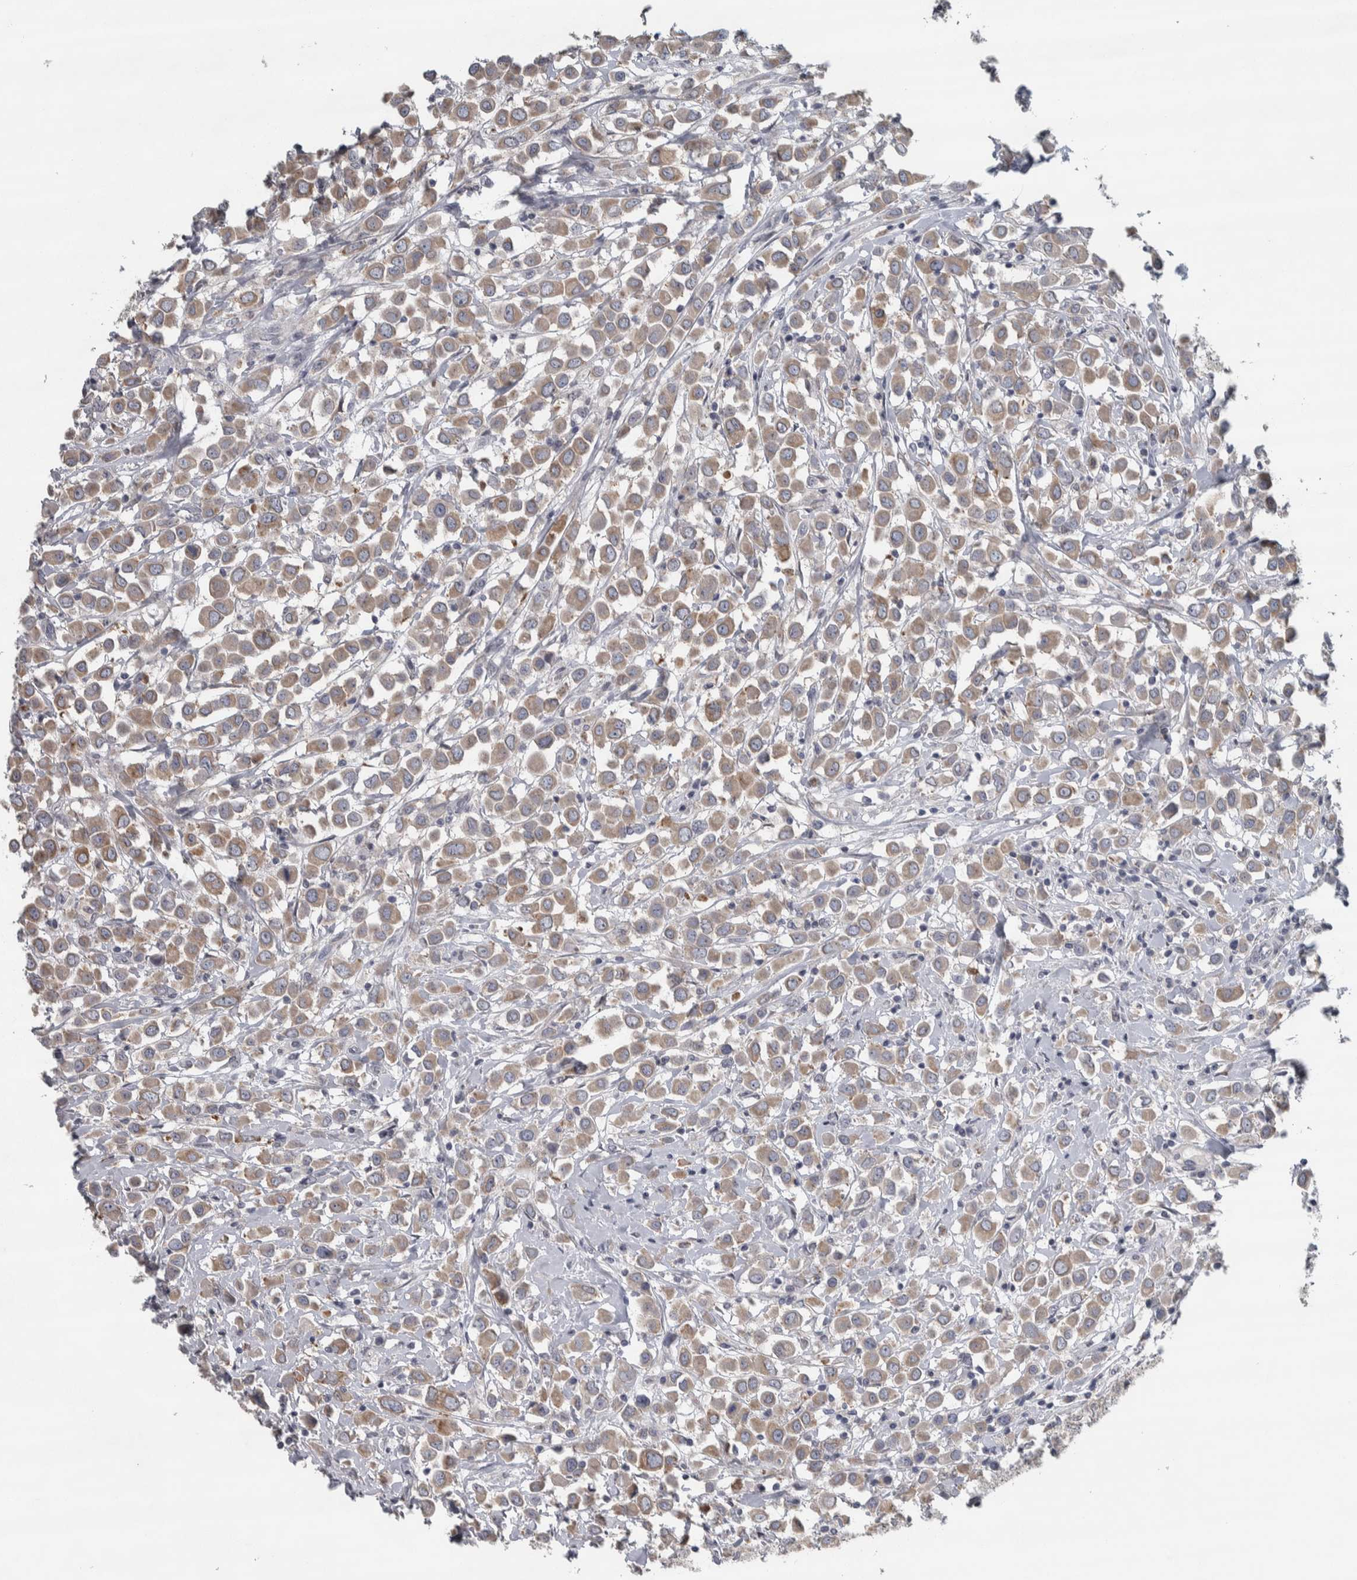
{"staining": {"intensity": "weak", "quantity": ">75%", "location": "cytoplasmic/membranous"}, "tissue": "breast cancer", "cell_type": "Tumor cells", "image_type": "cancer", "snomed": [{"axis": "morphology", "description": "Duct carcinoma"}, {"axis": "topography", "description": "Breast"}], "caption": "Weak cytoplasmic/membranous expression is present in about >75% of tumor cells in breast cancer (invasive ductal carcinoma). The protein of interest is stained brown, and the nuclei are stained in blue (DAB (3,3'-diaminobenzidine) IHC with brightfield microscopy, high magnification).", "gene": "SIGMAR1", "patient": {"sex": "female", "age": 61}}